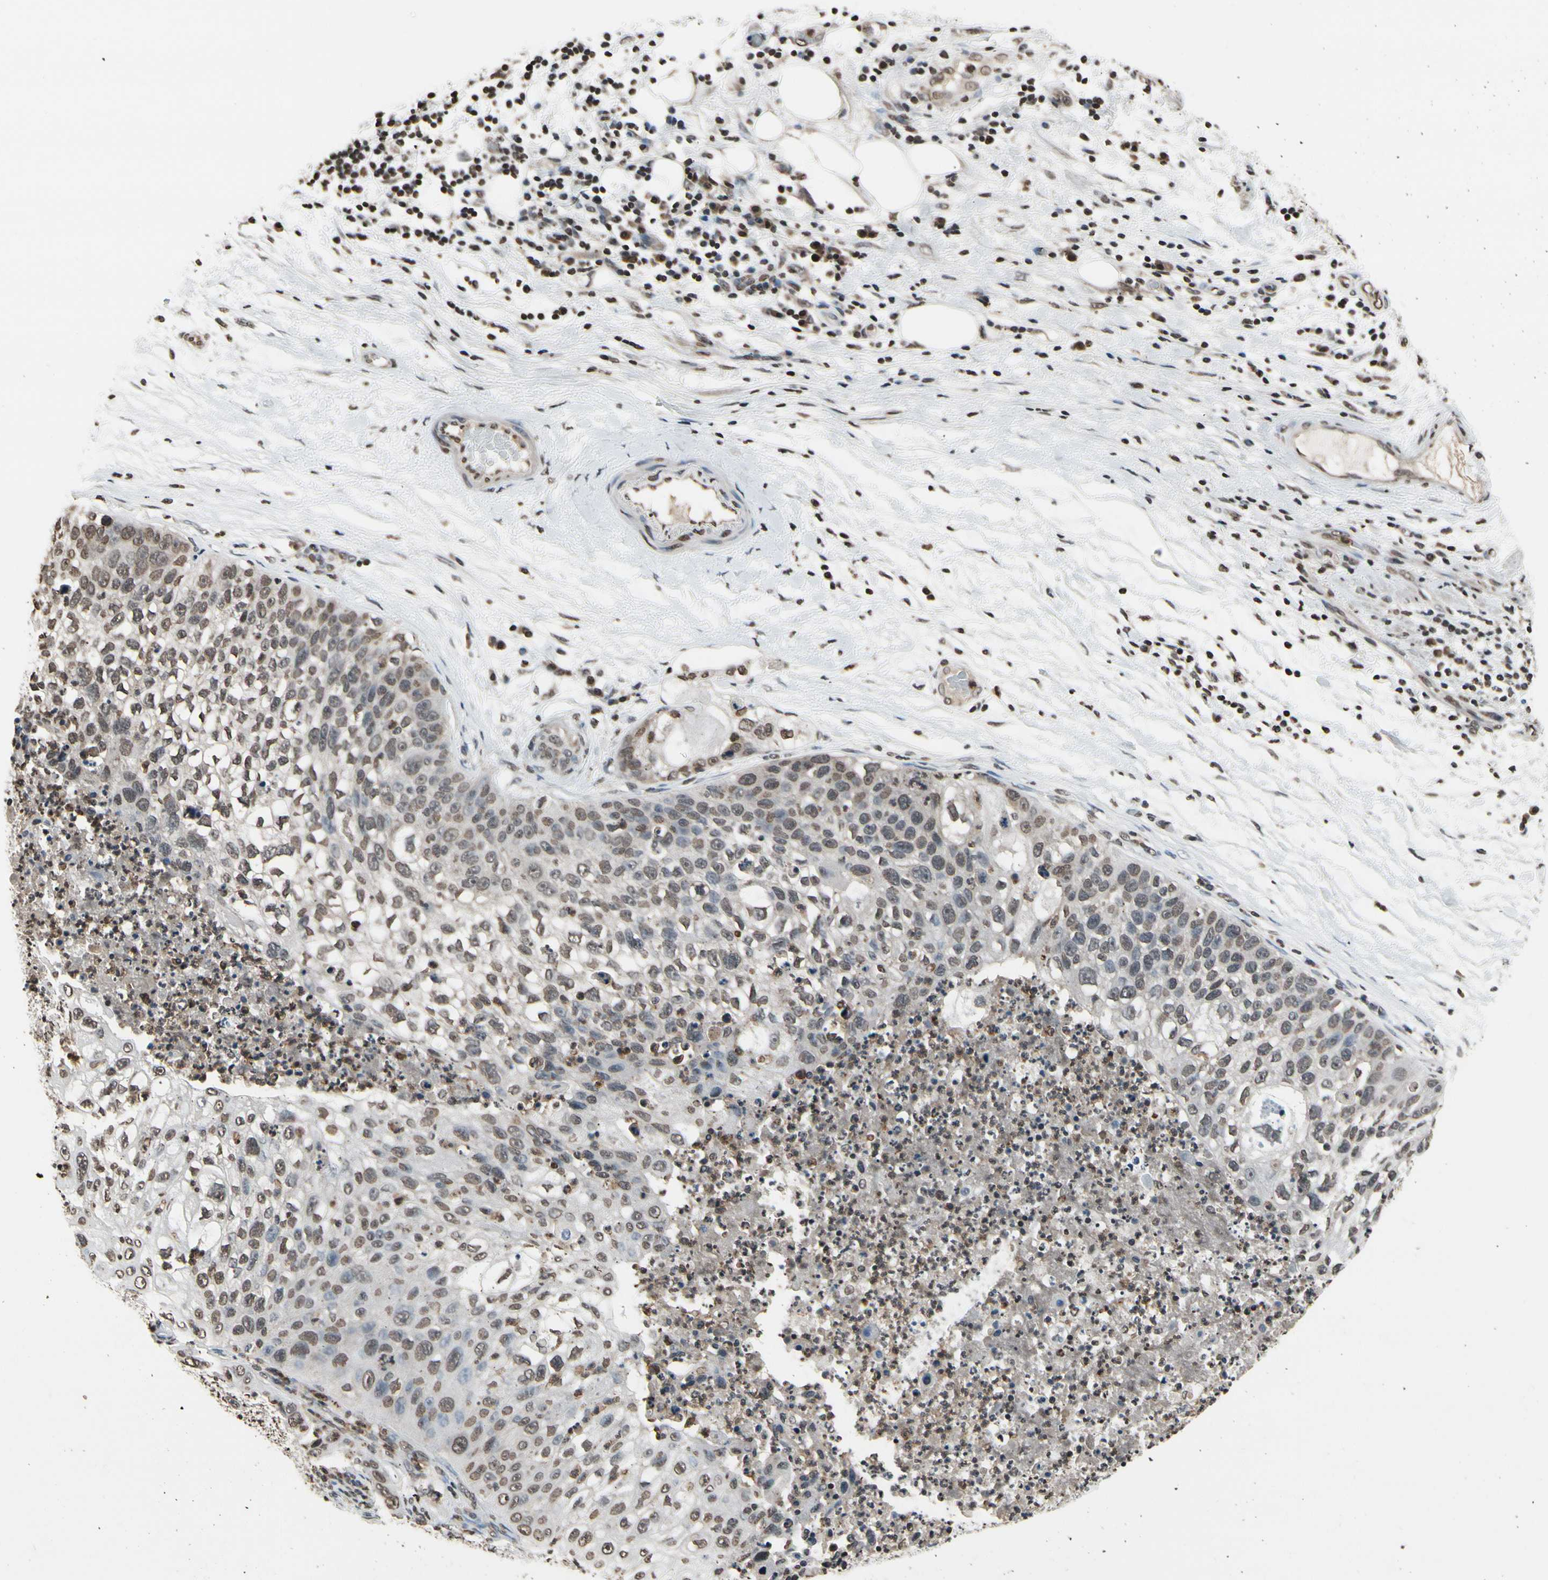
{"staining": {"intensity": "weak", "quantity": "25%-75%", "location": "nuclear"}, "tissue": "lung cancer", "cell_type": "Tumor cells", "image_type": "cancer", "snomed": [{"axis": "morphology", "description": "Inflammation, NOS"}, {"axis": "morphology", "description": "Squamous cell carcinoma, NOS"}, {"axis": "topography", "description": "Lymph node"}, {"axis": "topography", "description": "Soft tissue"}, {"axis": "topography", "description": "Lung"}], "caption": "Immunohistochemistry (IHC) image of neoplastic tissue: lung cancer (squamous cell carcinoma) stained using IHC reveals low levels of weak protein expression localized specifically in the nuclear of tumor cells, appearing as a nuclear brown color.", "gene": "HIPK2", "patient": {"sex": "male", "age": 66}}